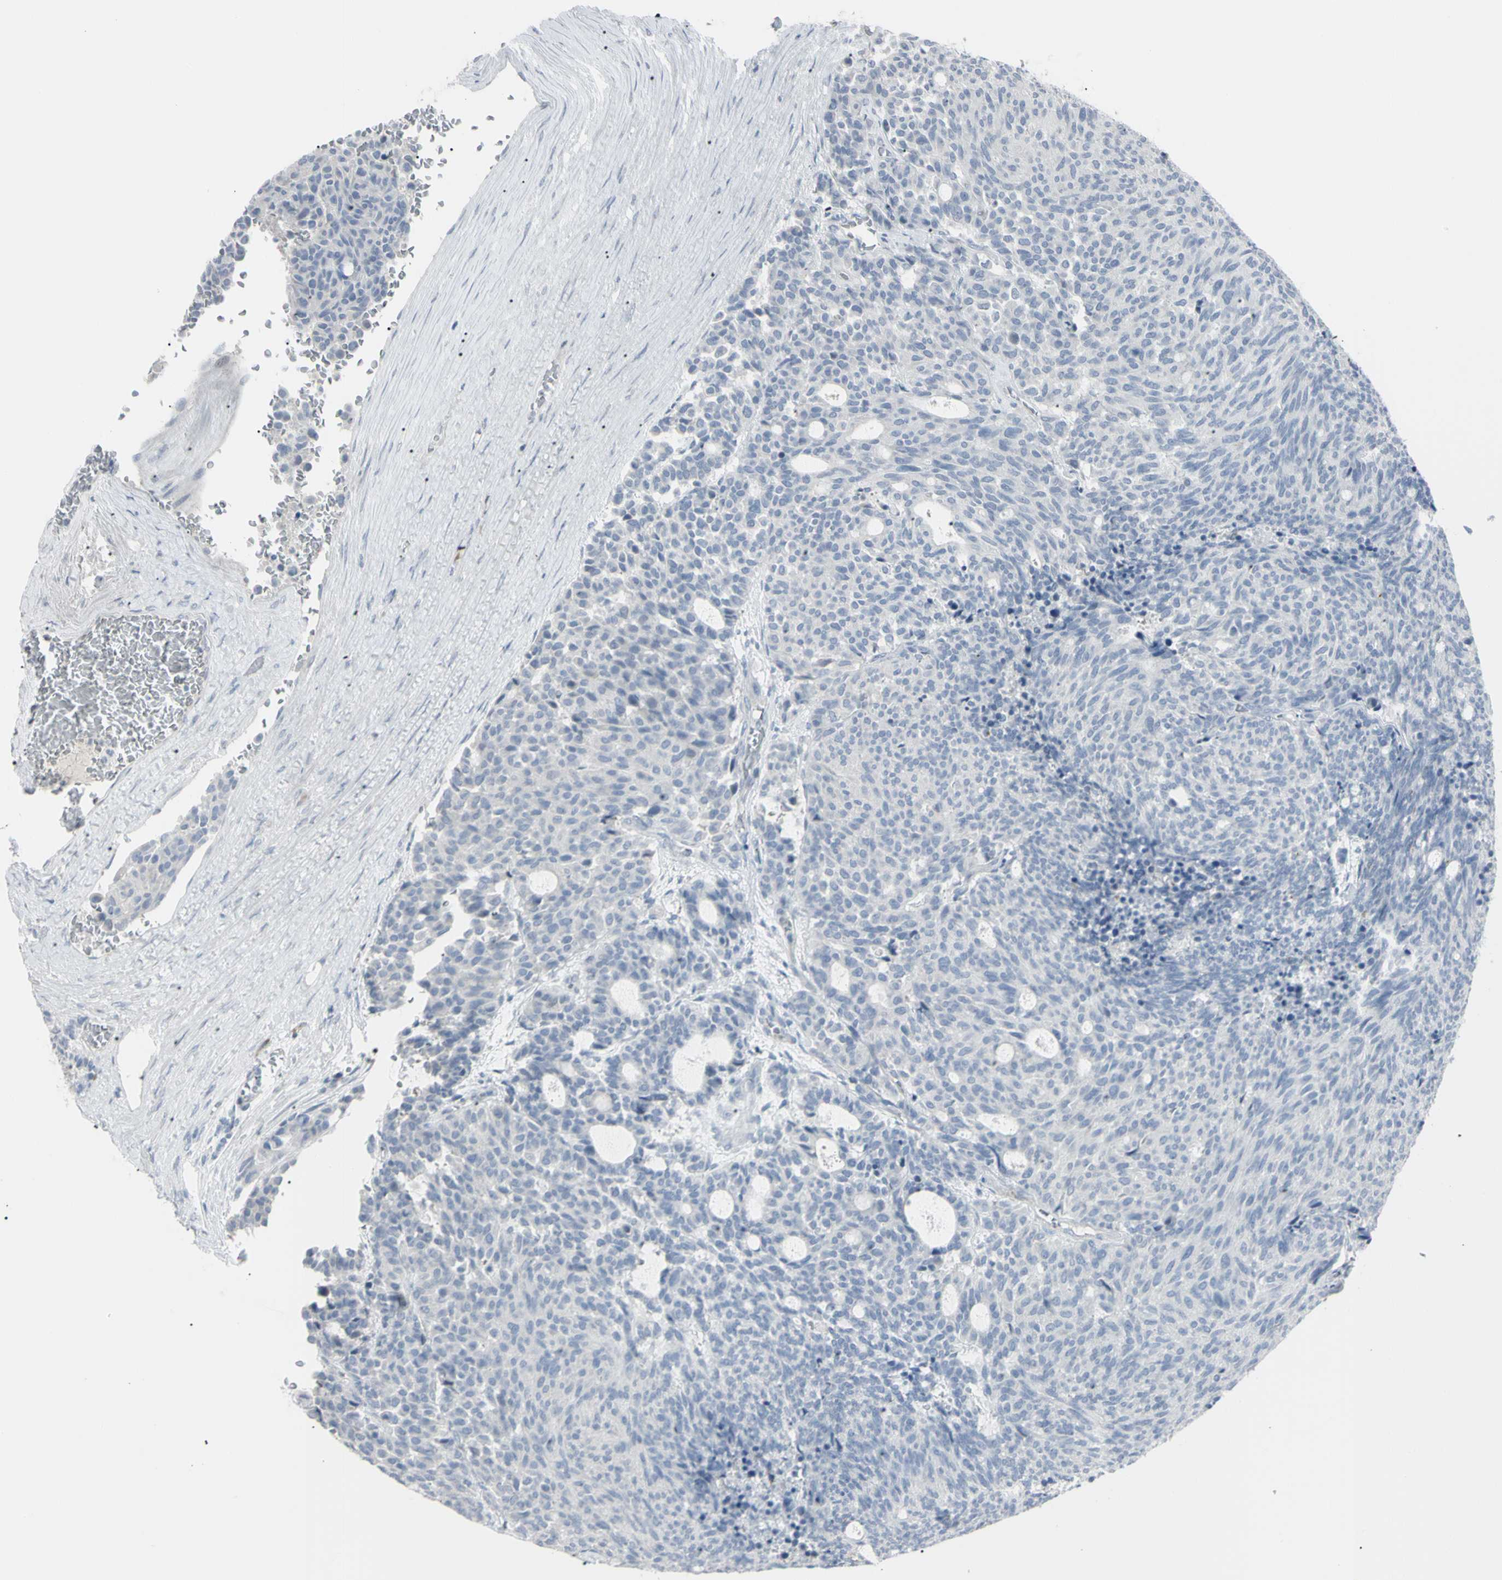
{"staining": {"intensity": "negative", "quantity": "none", "location": "none"}, "tissue": "carcinoid", "cell_type": "Tumor cells", "image_type": "cancer", "snomed": [{"axis": "morphology", "description": "Carcinoid, malignant, NOS"}, {"axis": "topography", "description": "Pancreas"}], "caption": "Immunohistochemistry (IHC) photomicrograph of malignant carcinoid stained for a protein (brown), which demonstrates no expression in tumor cells.", "gene": "PIP", "patient": {"sex": "female", "age": 54}}